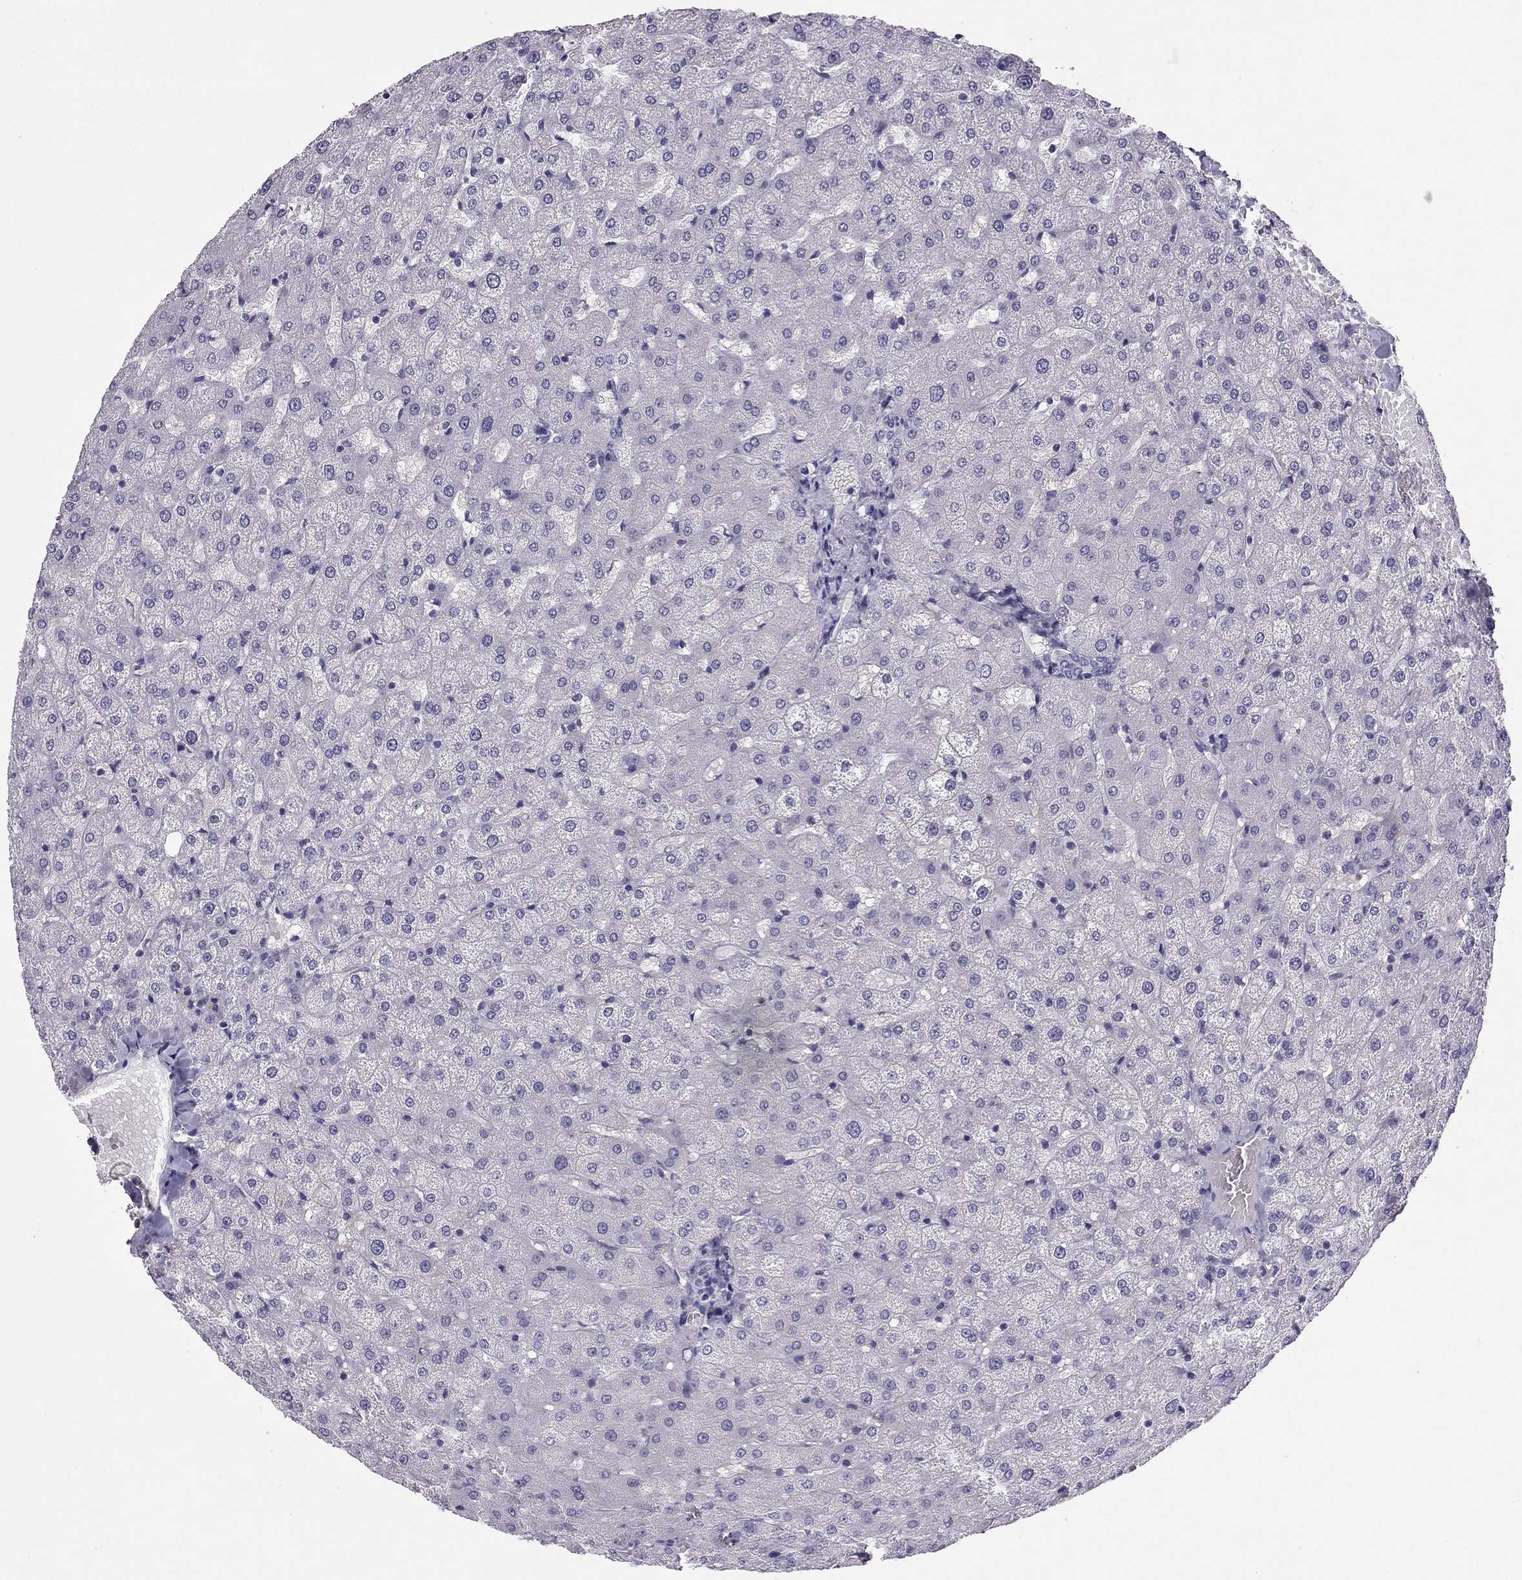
{"staining": {"intensity": "negative", "quantity": "none", "location": "none"}, "tissue": "liver", "cell_type": "Cholangiocytes", "image_type": "normal", "snomed": [{"axis": "morphology", "description": "Normal tissue, NOS"}, {"axis": "topography", "description": "Liver"}], "caption": "High power microscopy image of an IHC image of unremarkable liver, revealing no significant positivity in cholangiocytes. (Stains: DAB immunohistochemistry with hematoxylin counter stain, Microscopy: brightfield microscopy at high magnification).", "gene": "LMTK3", "patient": {"sex": "female", "age": 50}}